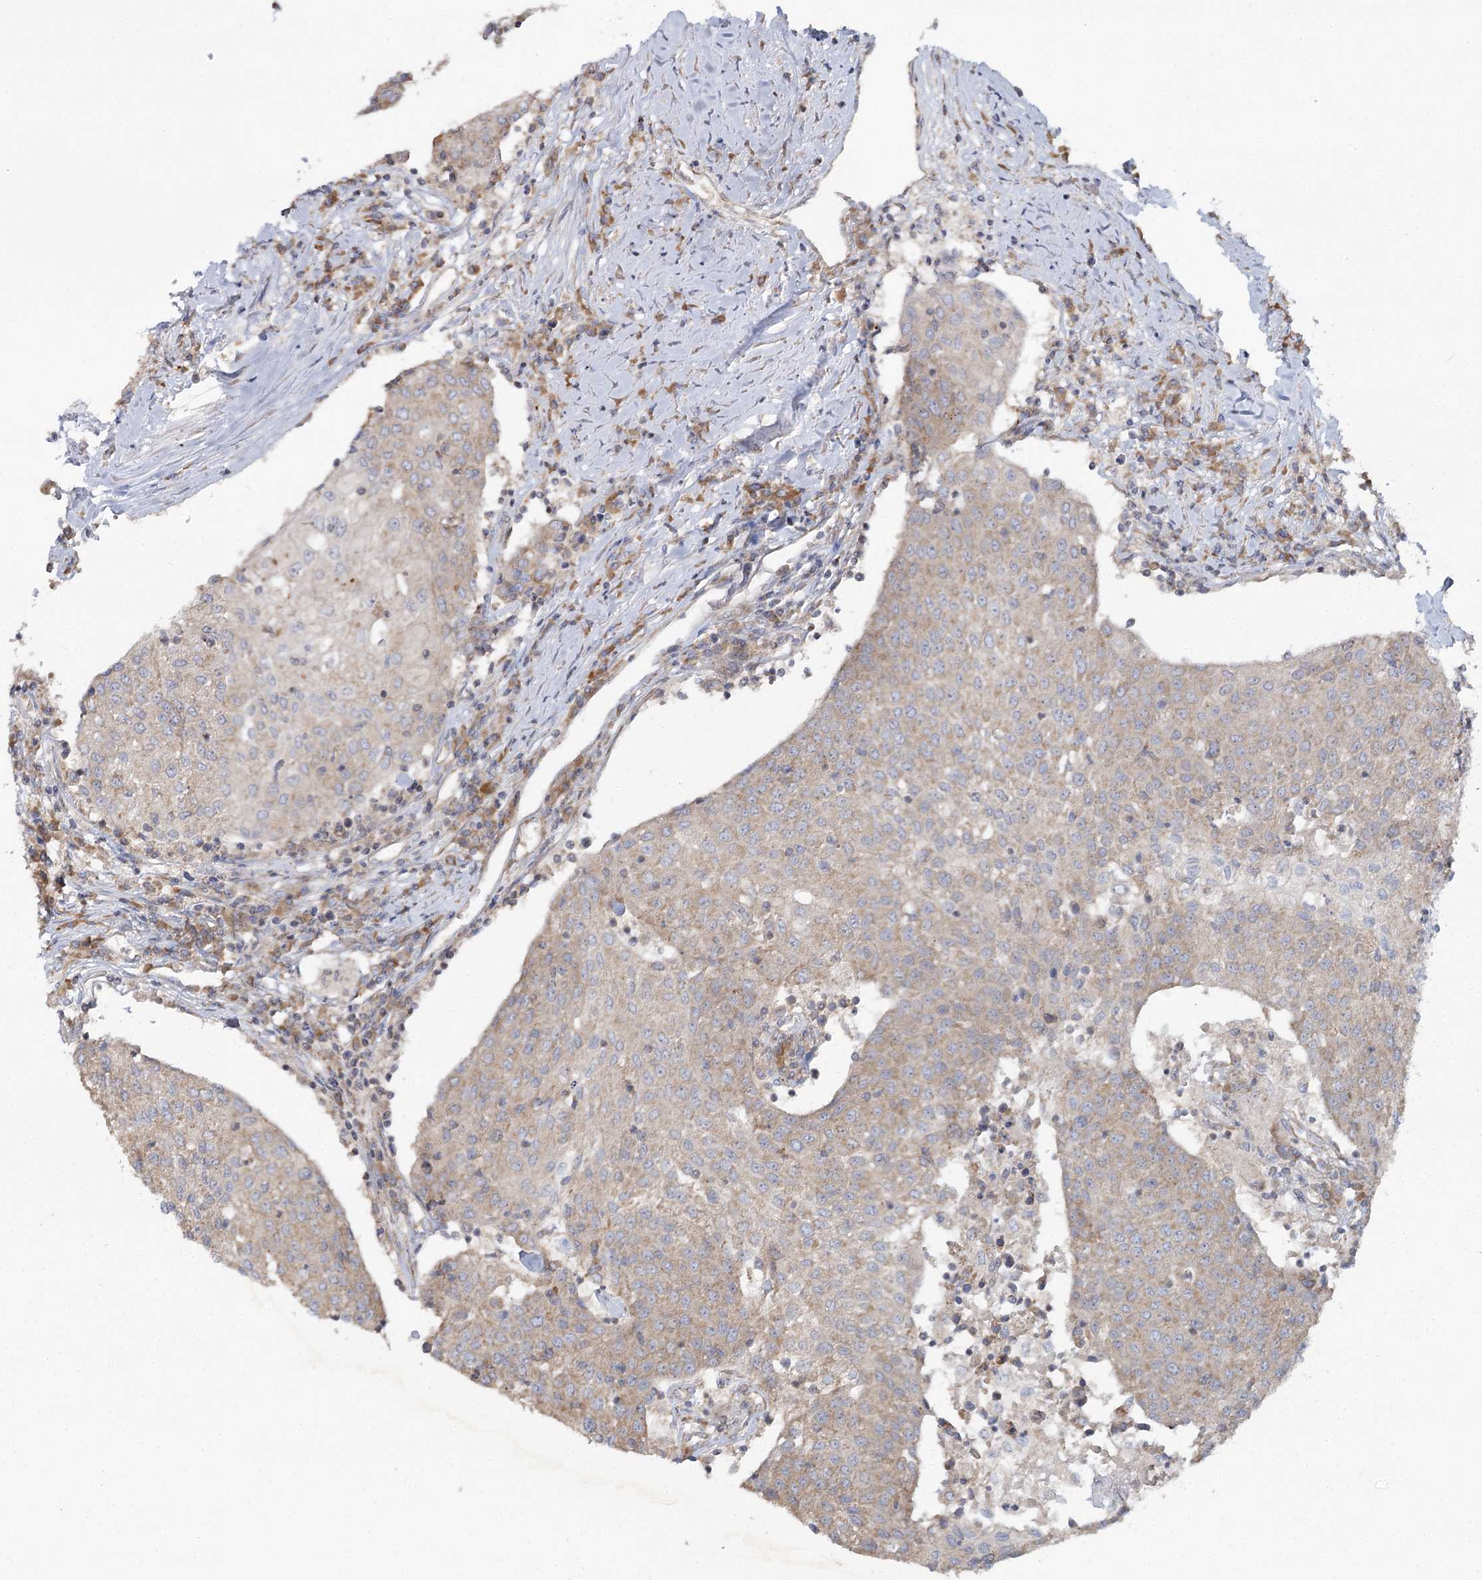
{"staining": {"intensity": "weak", "quantity": ">75%", "location": "cytoplasmic/membranous"}, "tissue": "urothelial cancer", "cell_type": "Tumor cells", "image_type": "cancer", "snomed": [{"axis": "morphology", "description": "Urothelial carcinoma, High grade"}, {"axis": "topography", "description": "Urinary bladder"}], "caption": "Protein positivity by IHC exhibits weak cytoplasmic/membranous staining in approximately >75% of tumor cells in high-grade urothelial carcinoma. The staining was performed using DAB (3,3'-diaminobenzidine), with brown indicating positive protein expression. Nuclei are stained blue with hematoxylin.", "gene": "ACOX2", "patient": {"sex": "female", "age": 85}}